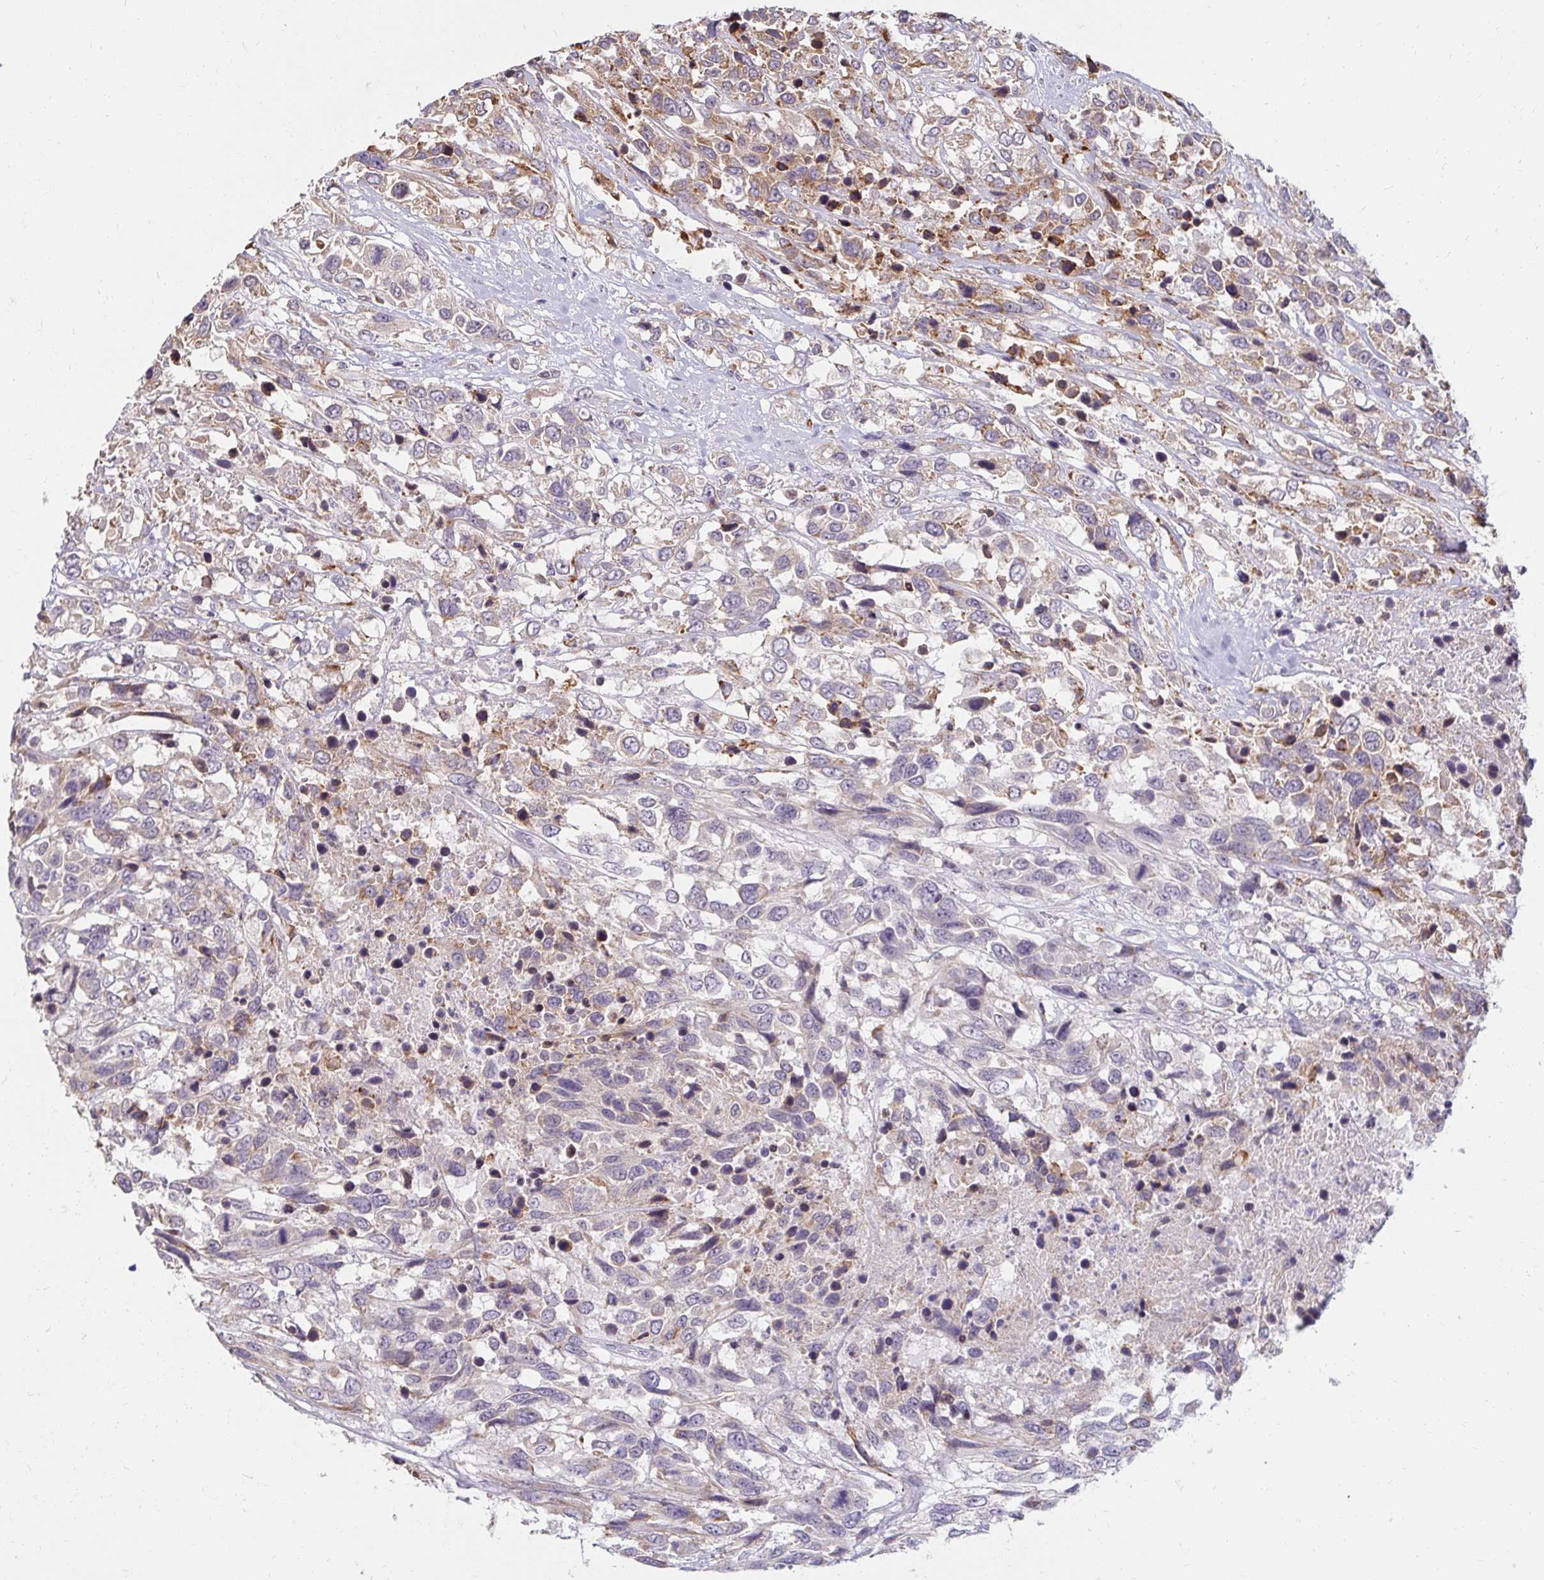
{"staining": {"intensity": "moderate", "quantity": "<25%", "location": "cytoplasmic/membranous"}, "tissue": "urothelial cancer", "cell_type": "Tumor cells", "image_type": "cancer", "snomed": [{"axis": "morphology", "description": "Urothelial carcinoma, High grade"}, {"axis": "topography", "description": "Urinary bladder"}], "caption": "Protein staining reveals moderate cytoplasmic/membranous positivity in approximately <25% of tumor cells in urothelial carcinoma (high-grade). (brown staining indicates protein expression, while blue staining denotes nuclei).", "gene": "DDN", "patient": {"sex": "female", "age": 70}}